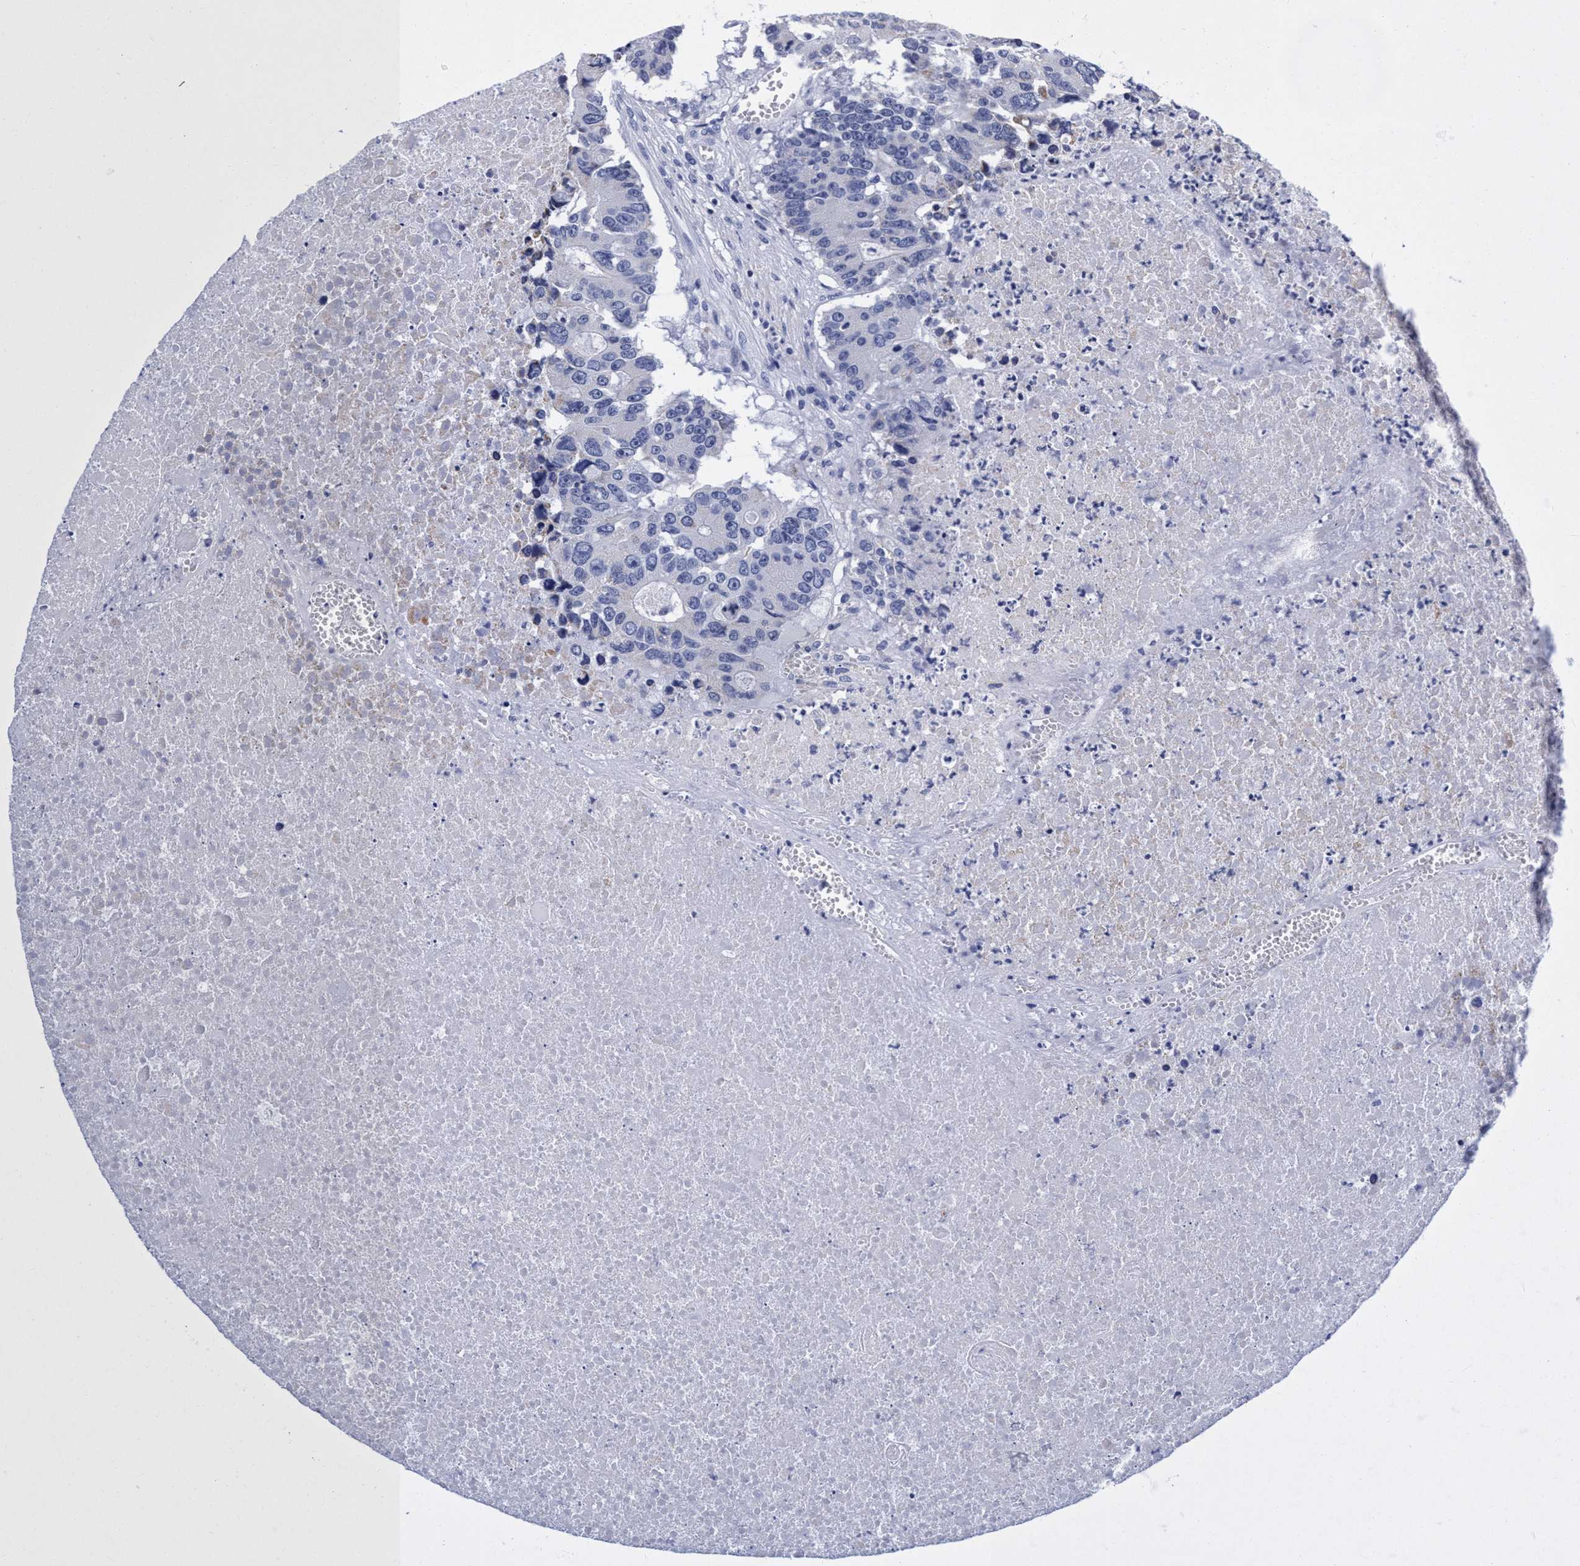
{"staining": {"intensity": "negative", "quantity": "none", "location": "none"}, "tissue": "colorectal cancer", "cell_type": "Tumor cells", "image_type": "cancer", "snomed": [{"axis": "morphology", "description": "Adenocarcinoma, NOS"}, {"axis": "topography", "description": "Colon"}], "caption": "Protein analysis of colorectal adenocarcinoma exhibits no significant expression in tumor cells.", "gene": "PLPPR1", "patient": {"sex": "male", "age": 87}}